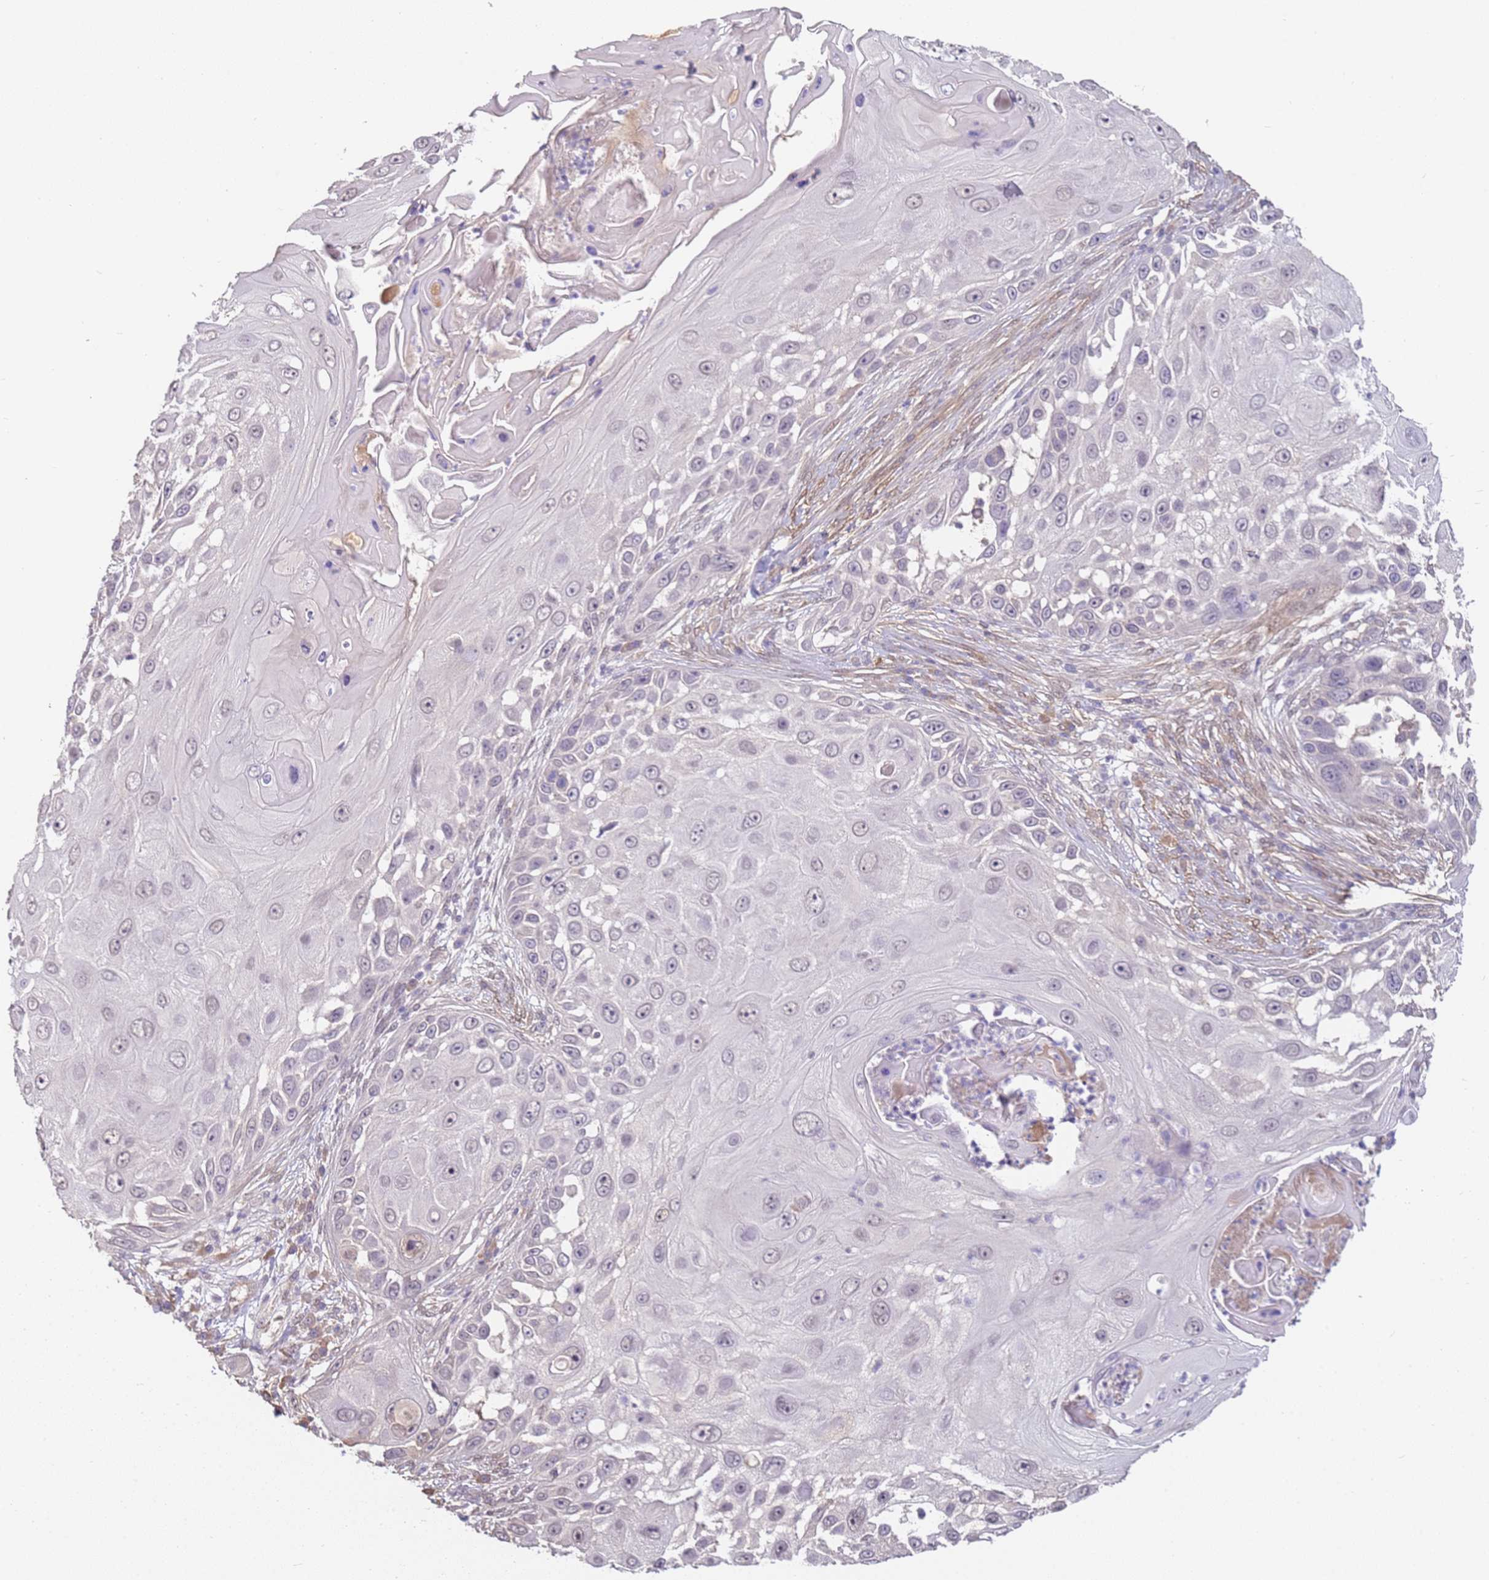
{"staining": {"intensity": "negative", "quantity": "none", "location": "none"}, "tissue": "skin cancer", "cell_type": "Tumor cells", "image_type": "cancer", "snomed": [{"axis": "morphology", "description": "Squamous cell carcinoma, NOS"}, {"axis": "topography", "description": "Skin"}], "caption": "Immunohistochemistry (IHC) of human skin cancer shows no staining in tumor cells.", "gene": "WDR93", "patient": {"sex": "female", "age": 44}}